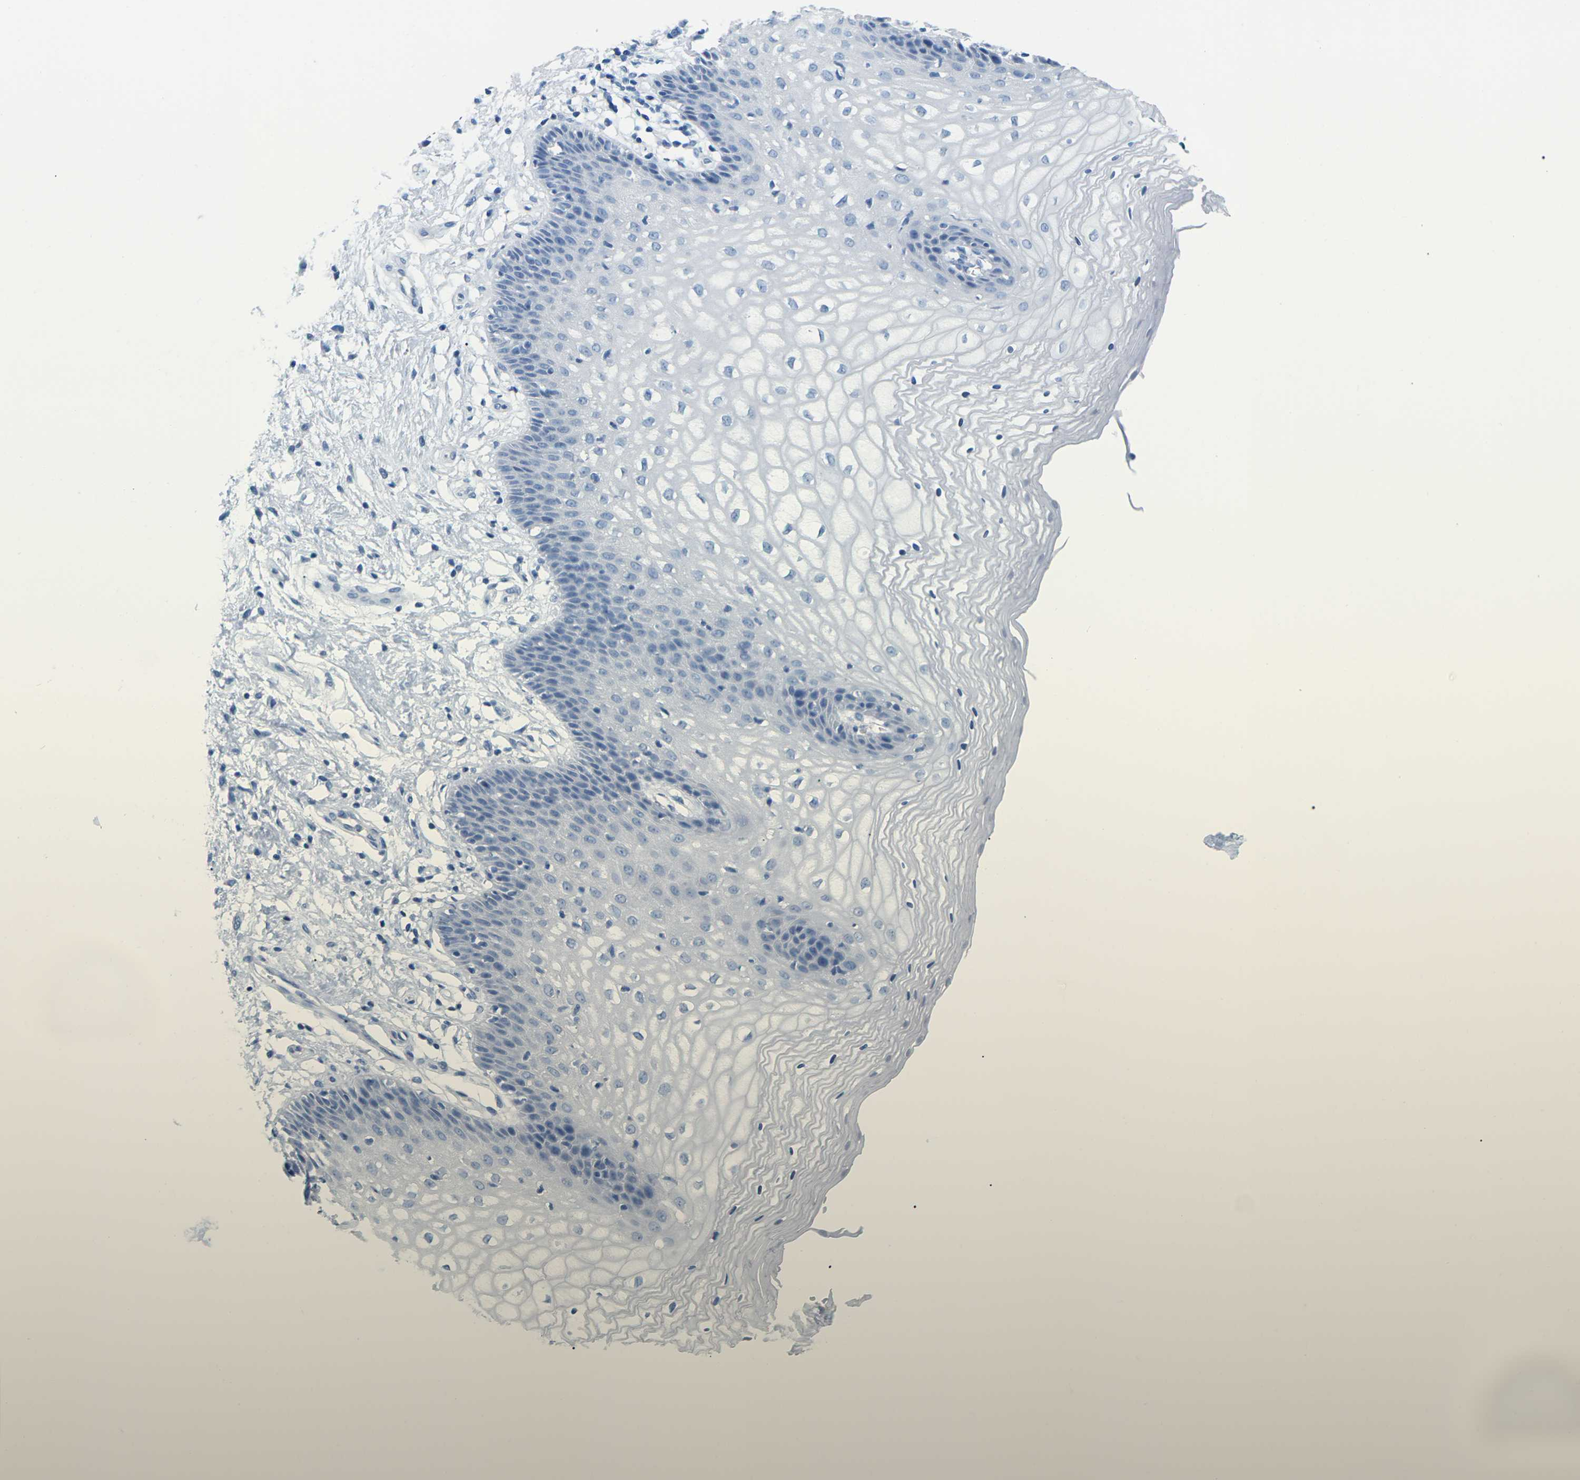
{"staining": {"intensity": "negative", "quantity": "none", "location": "none"}, "tissue": "vagina", "cell_type": "Squamous epithelial cells", "image_type": "normal", "snomed": [{"axis": "morphology", "description": "Normal tissue, NOS"}, {"axis": "topography", "description": "Vagina"}], "caption": "Vagina stained for a protein using IHC exhibits no staining squamous epithelial cells.", "gene": "SLC12A1", "patient": {"sex": "female", "age": 34}}